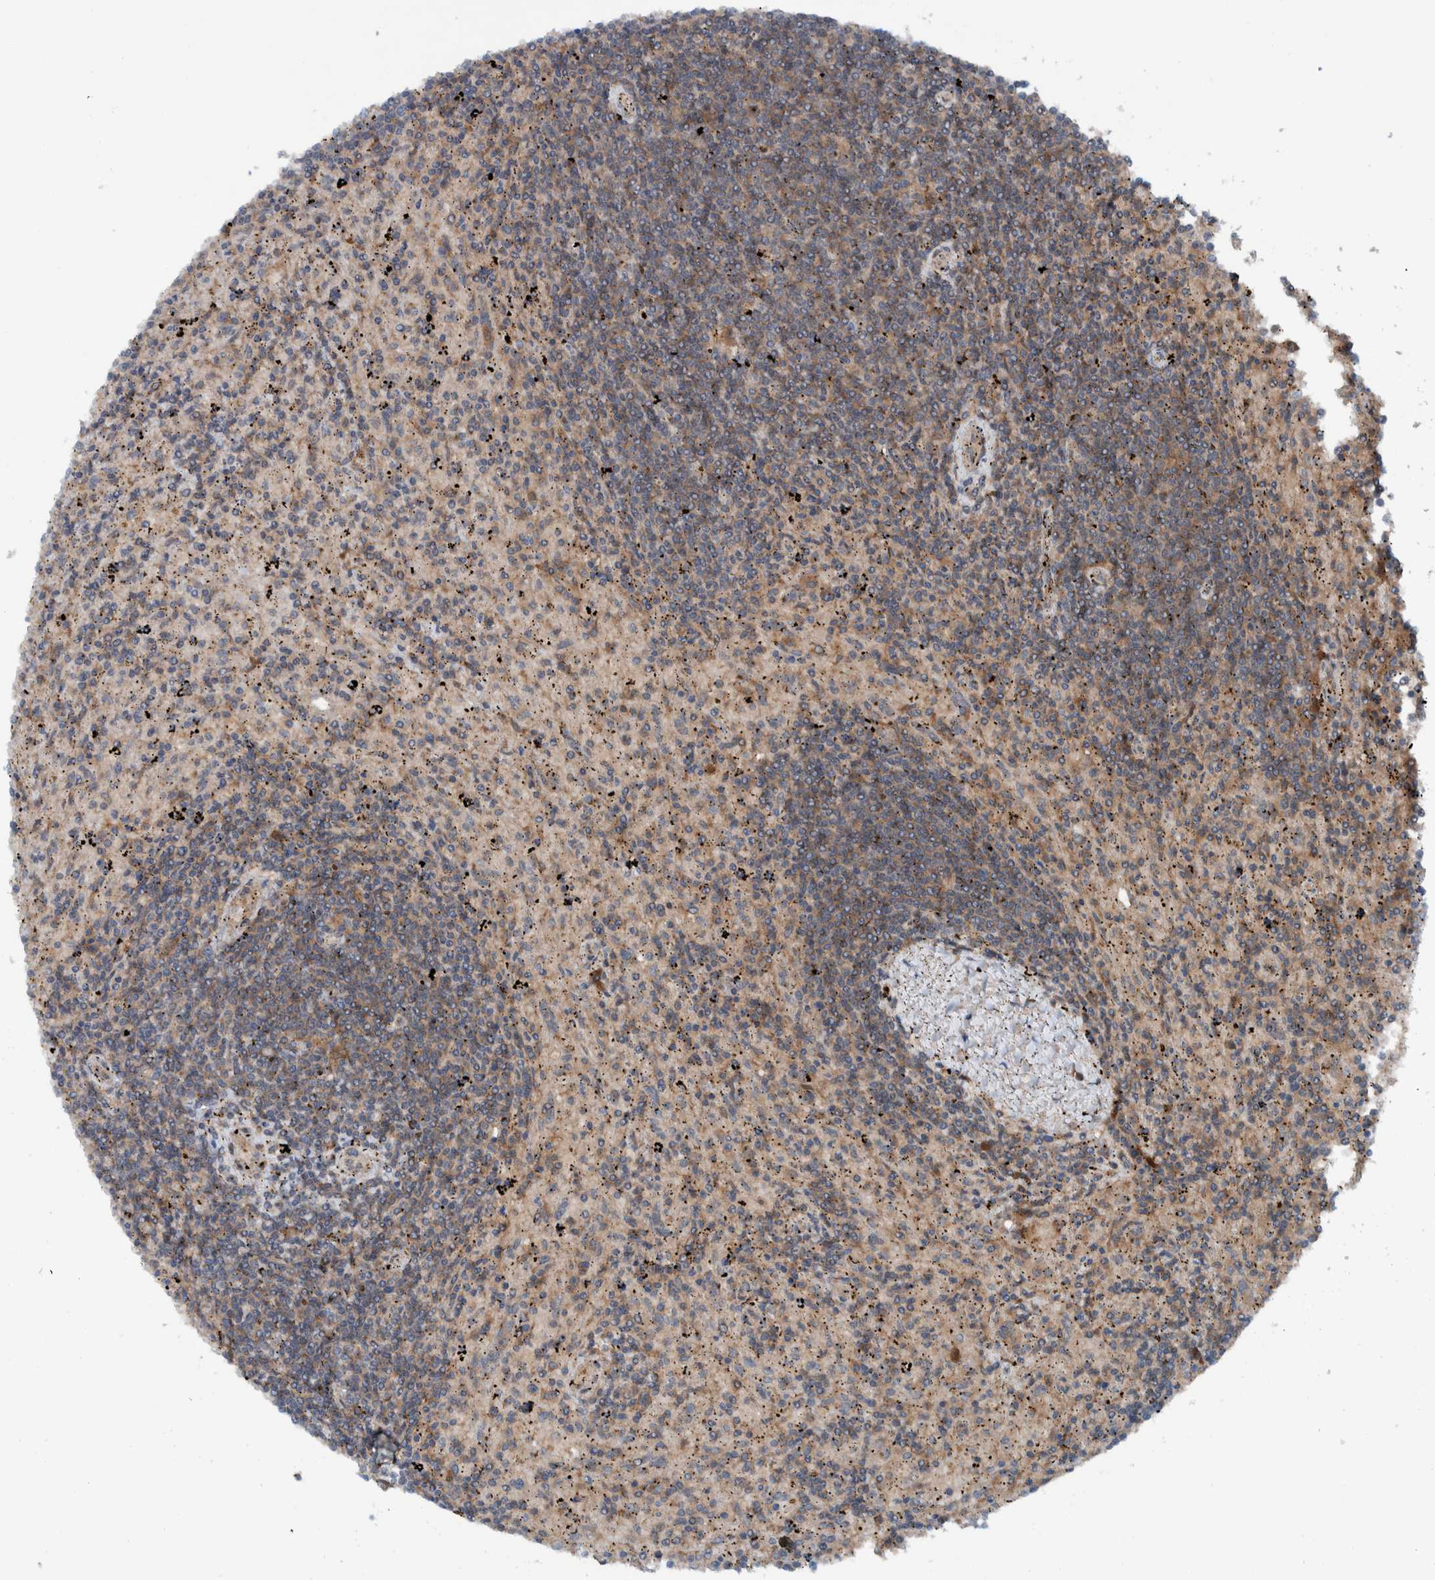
{"staining": {"intensity": "moderate", "quantity": ">75%", "location": "cytoplasmic/membranous"}, "tissue": "lymphoma", "cell_type": "Tumor cells", "image_type": "cancer", "snomed": [{"axis": "morphology", "description": "Malignant lymphoma, non-Hodgkin's type, Low grade"}, {"axis": "topography", "description": "Spleen"}], "caption": "Protein expression analysis of malignant lymphoma, non-Hodgkin's type (low-grade) shows moderate cytoplasmic/membranous expression in about >75% of tumor cells.", "gene": "CUEDC1", "patient": {"sex": "male", "age": 76}}